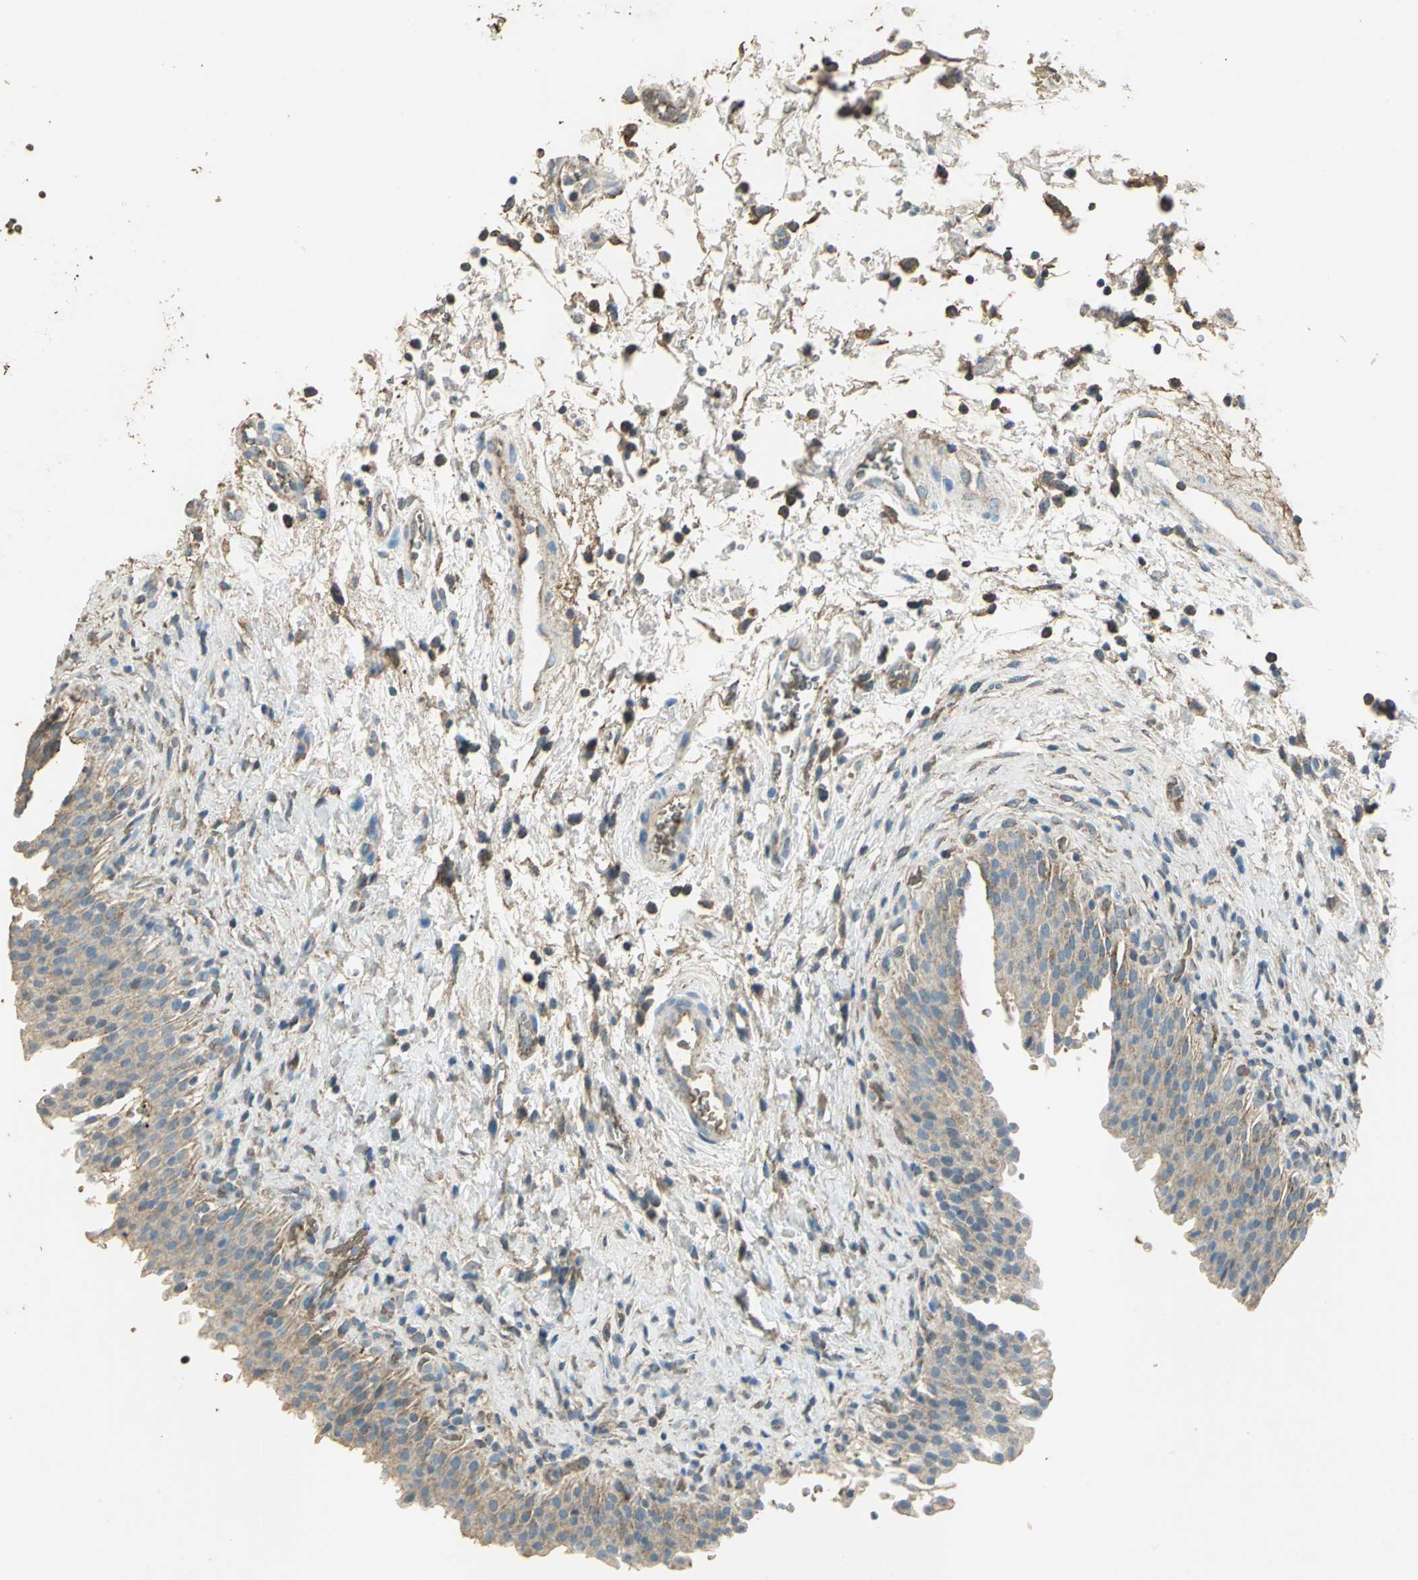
{"staining": {"intensity": "weak", "quantity": ">75%", "location": "cytoplasmic/membranous"}, "tissue": "urinary bladder", "cell_type": "Urothelial cells", "image_type": "normal", "snomed": [{"axis": "morphology", "description": "Normal tissue, NOS"}, {"axis": "topography", "description": "Urinary bladder"}], "caption": "Protein staining exhibits weak cytoplasmic/membranous positivity in about >75% of urothelial cells in benign urinary bladder. Nuclei are stained in blue.", "gene": "TRAPPC2", "patient": {"sex": "male", "age": 51}}